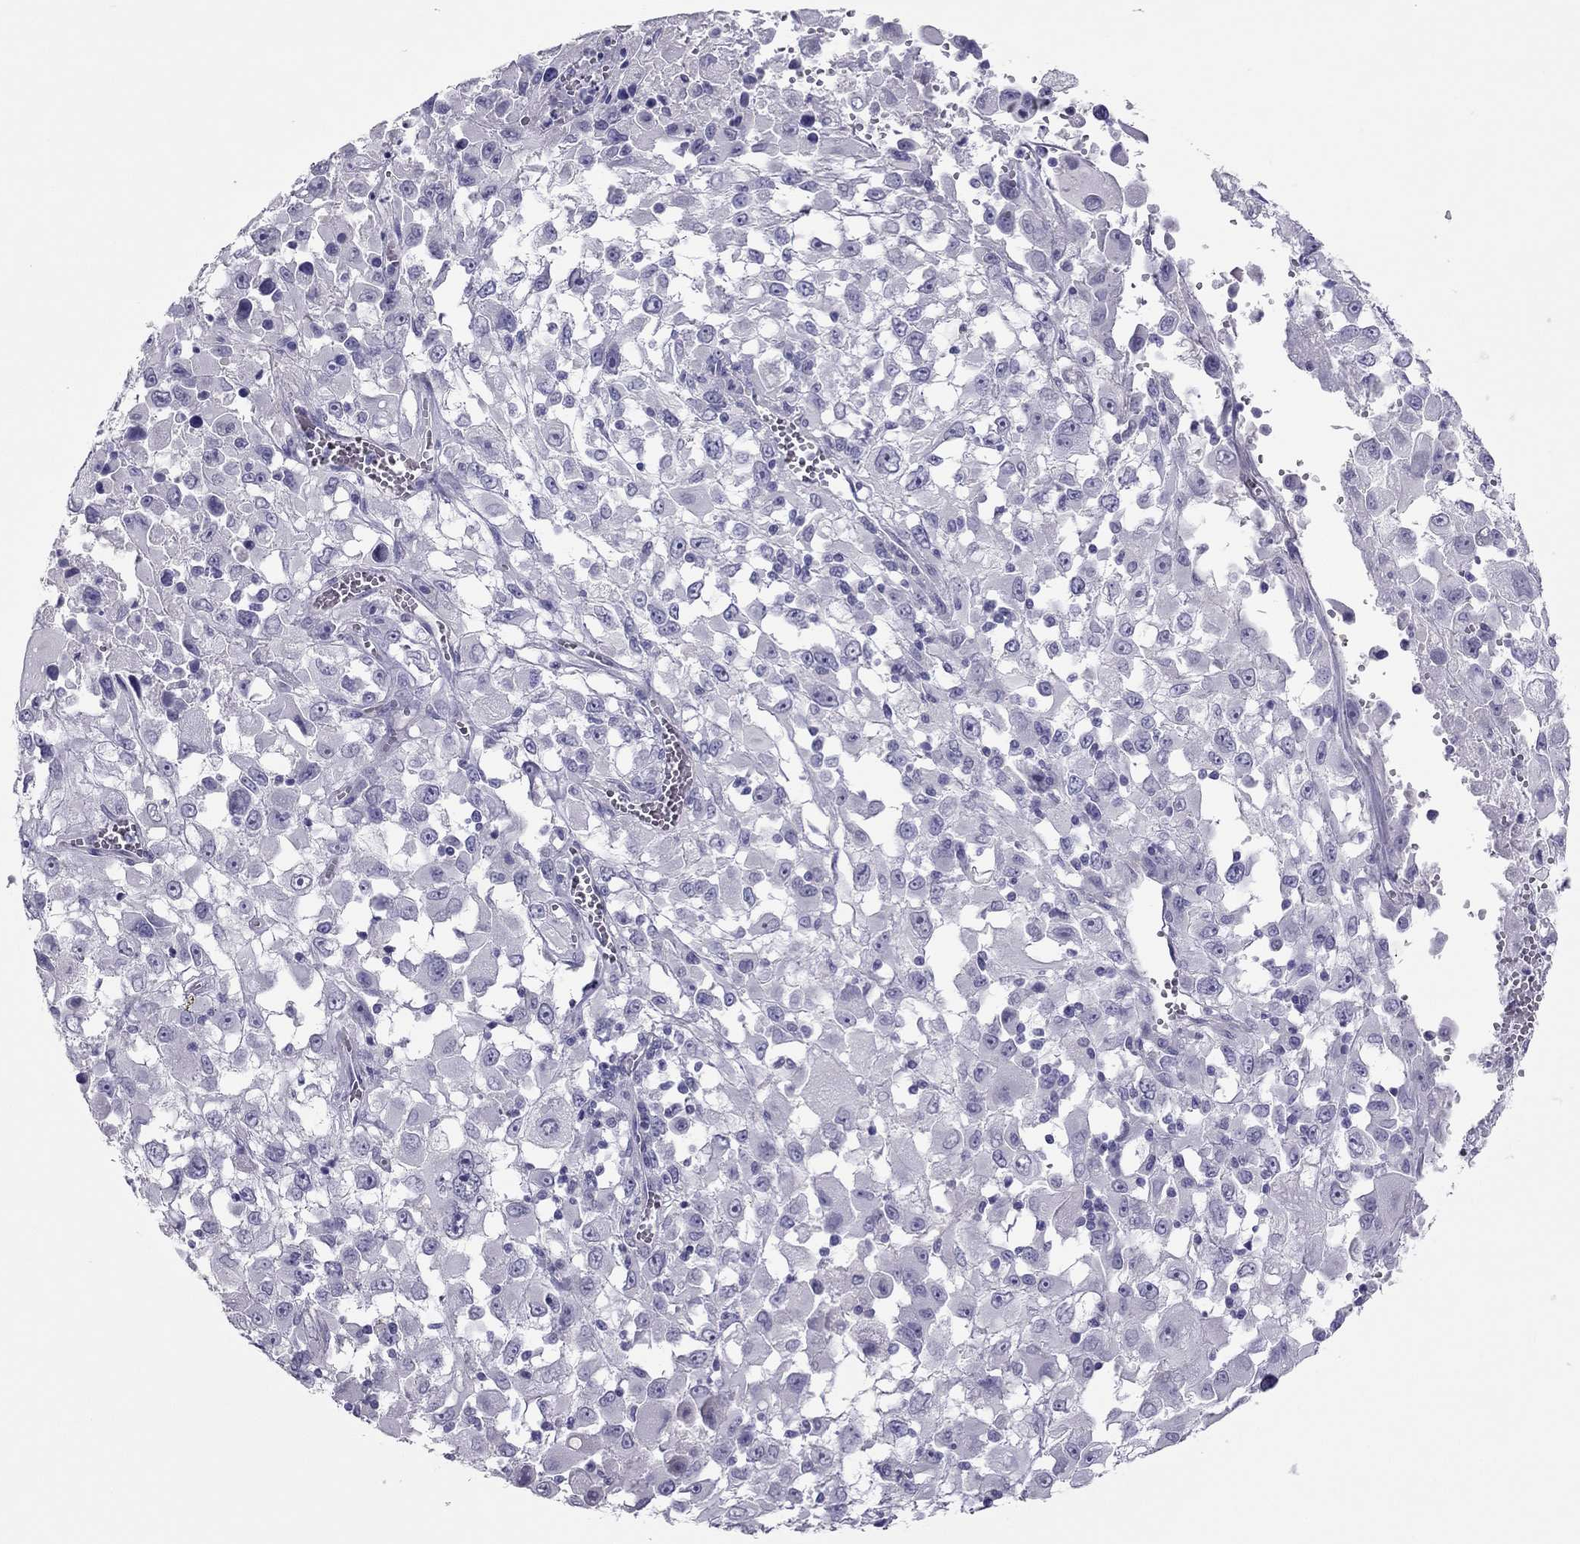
{"staining": {"intensity": "negative", "quantity": "none", "location": "none"}, "tissue": "melanoma", "cell_type": "Tumor cells", "image_type": "cancer", "snomed": [{"axis": "morphology", "description": "Malignant melanoma, Metastatic site"}, {"axis": "topography", "description": "Soft tissue"}], "caption": "This is an immunohistochemistry (IHC) image of human melanoma. There is no positivity in tumor cells.", "gene": "PDE6A", "patient": {"sex": "male", "age": 50}}